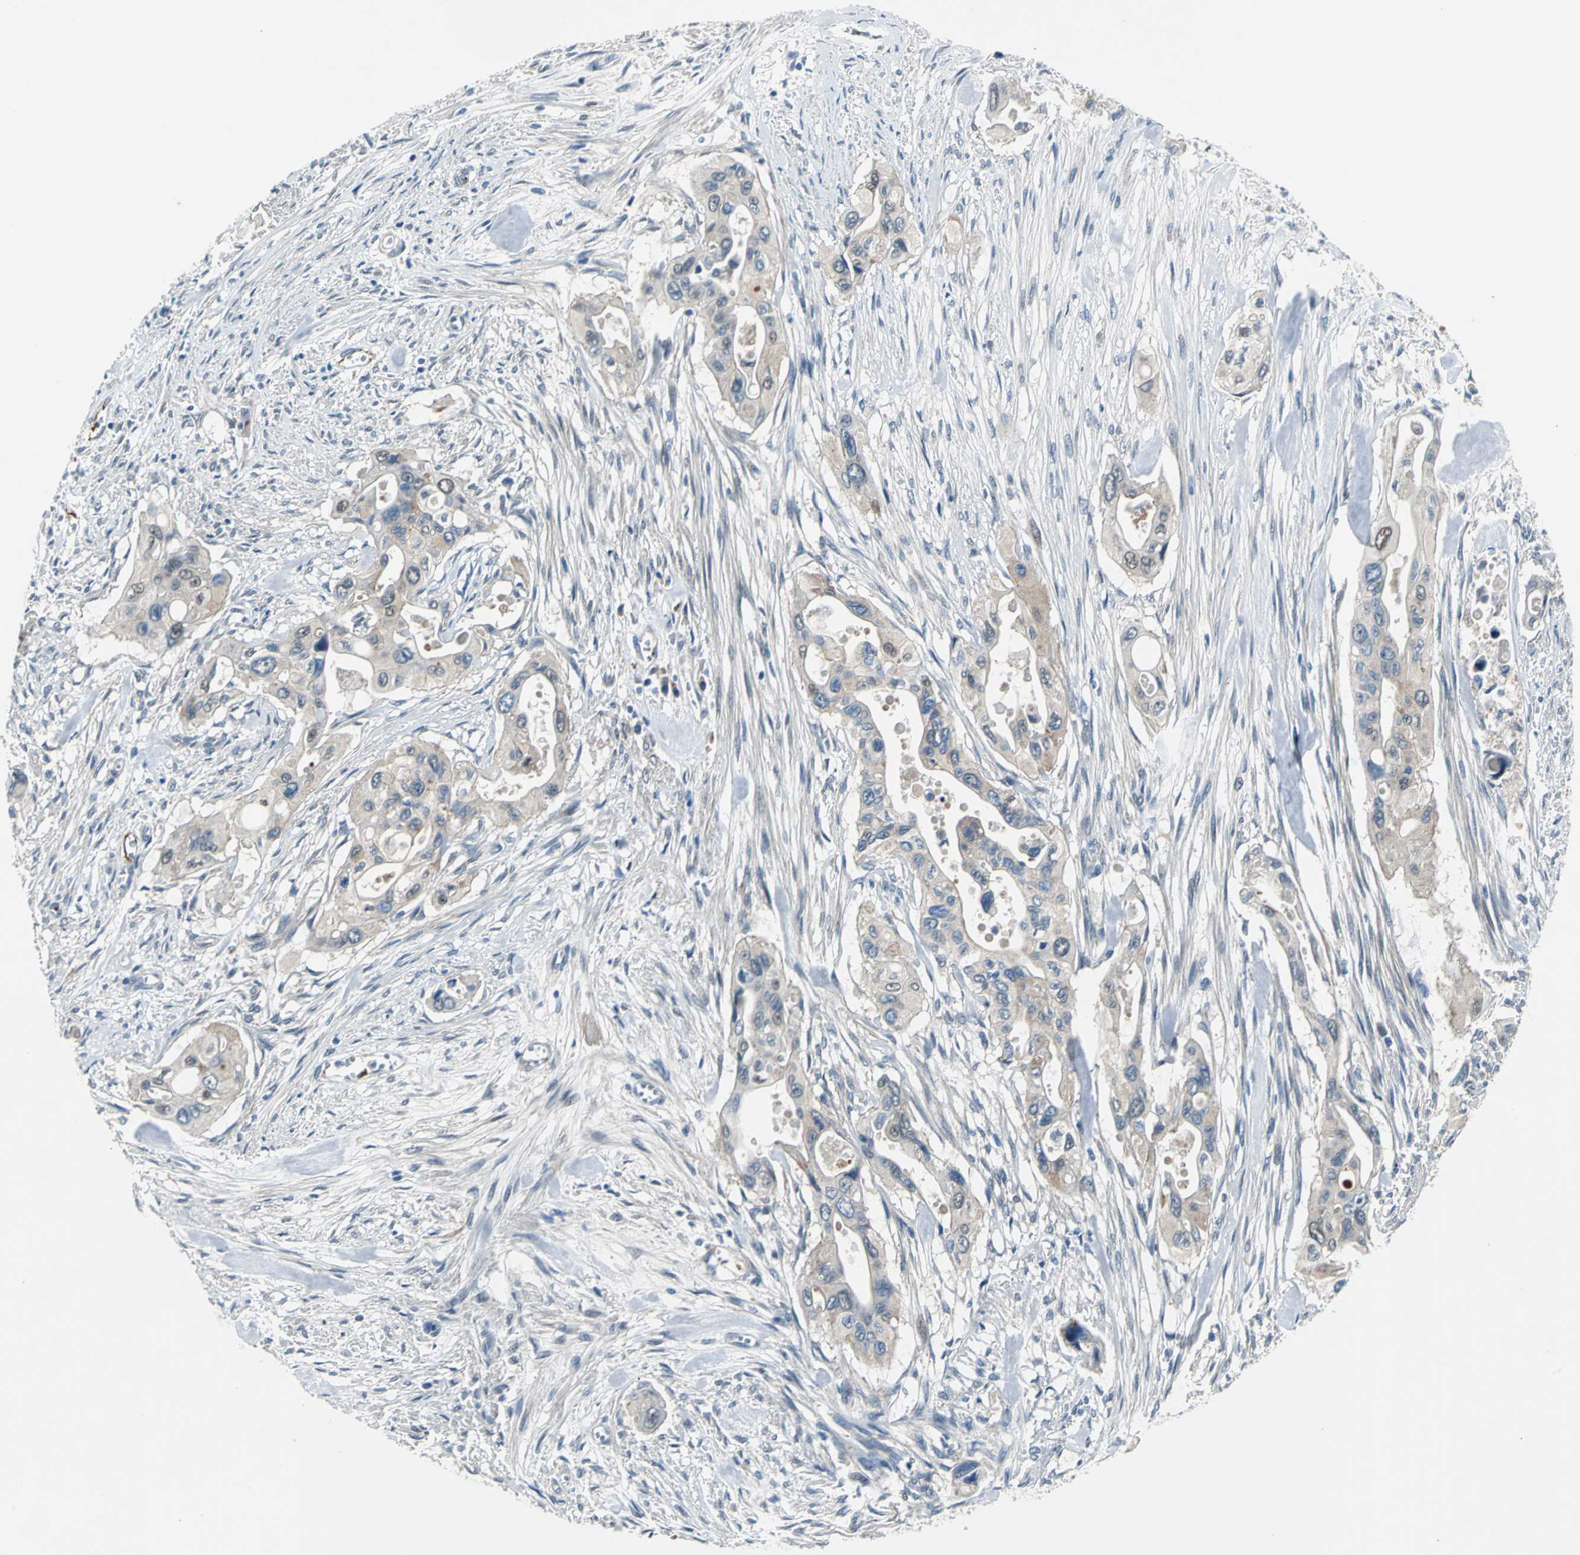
{"staining": {"intensity": "moderate", "quantity": "25%-75%", "location": "cytoplasmic/membranous,nuclear"}, "tissue": "pancreatic cancer", "cell_type": "Tumor cells", "image_type": "cancer", "snomed": [{"axis": "morphology", "description": "Adenocarcinoma, NOS"}, {"axis": "topography", "description": "Pancreas"}], "caption": "Immunohistochemistry of human adenocarcinoma (pancreatic) exhibits medium levels of moderate cytoplasmic/membranous and nuclear positivity in about 25%-75% of tumor cells.", "gene": "SELP", "patient": {"sex": "male", "age": 77}}